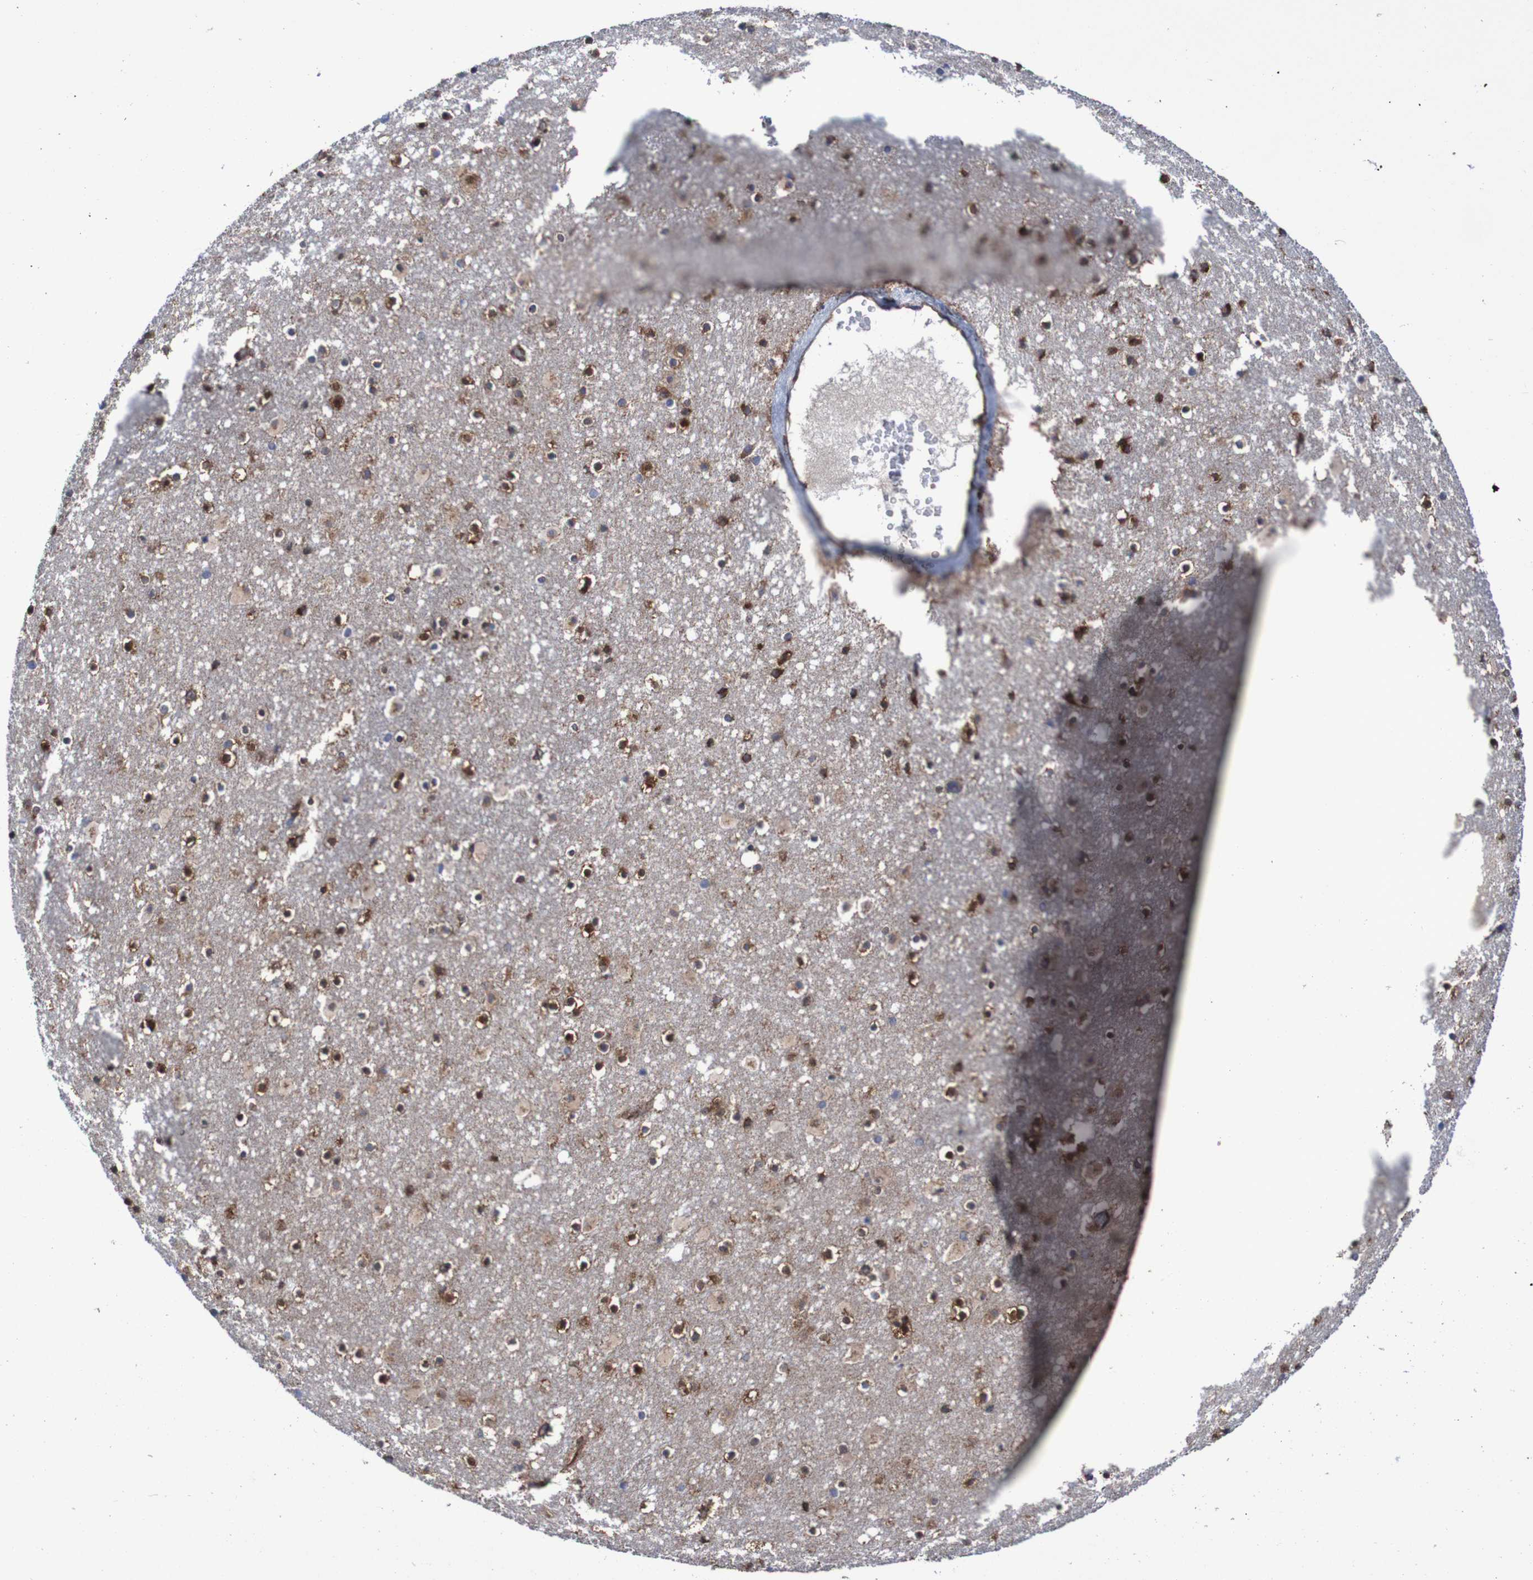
{"staining": {"intensity": "strong", "quantity": ">75%", "location": "cytoplasmic/membranous"}, "tissue": "caudate", "cell_type": "Glial cells", "image_type": "normal", "snomed": [{"axis": "morphology", "description": "Normal tissue, NOS"}, {"axis": "topography", "description": "Lateral ventricle wall"}], "caption": "An image showing strong cytoplasmic/membranous expression in approximately >75% of glial cells in unremarkable caudate, as visualized by brown immunohistochemical staining.", "gene": "FXR2", "patient": {"sex": "male", "age": 45}}